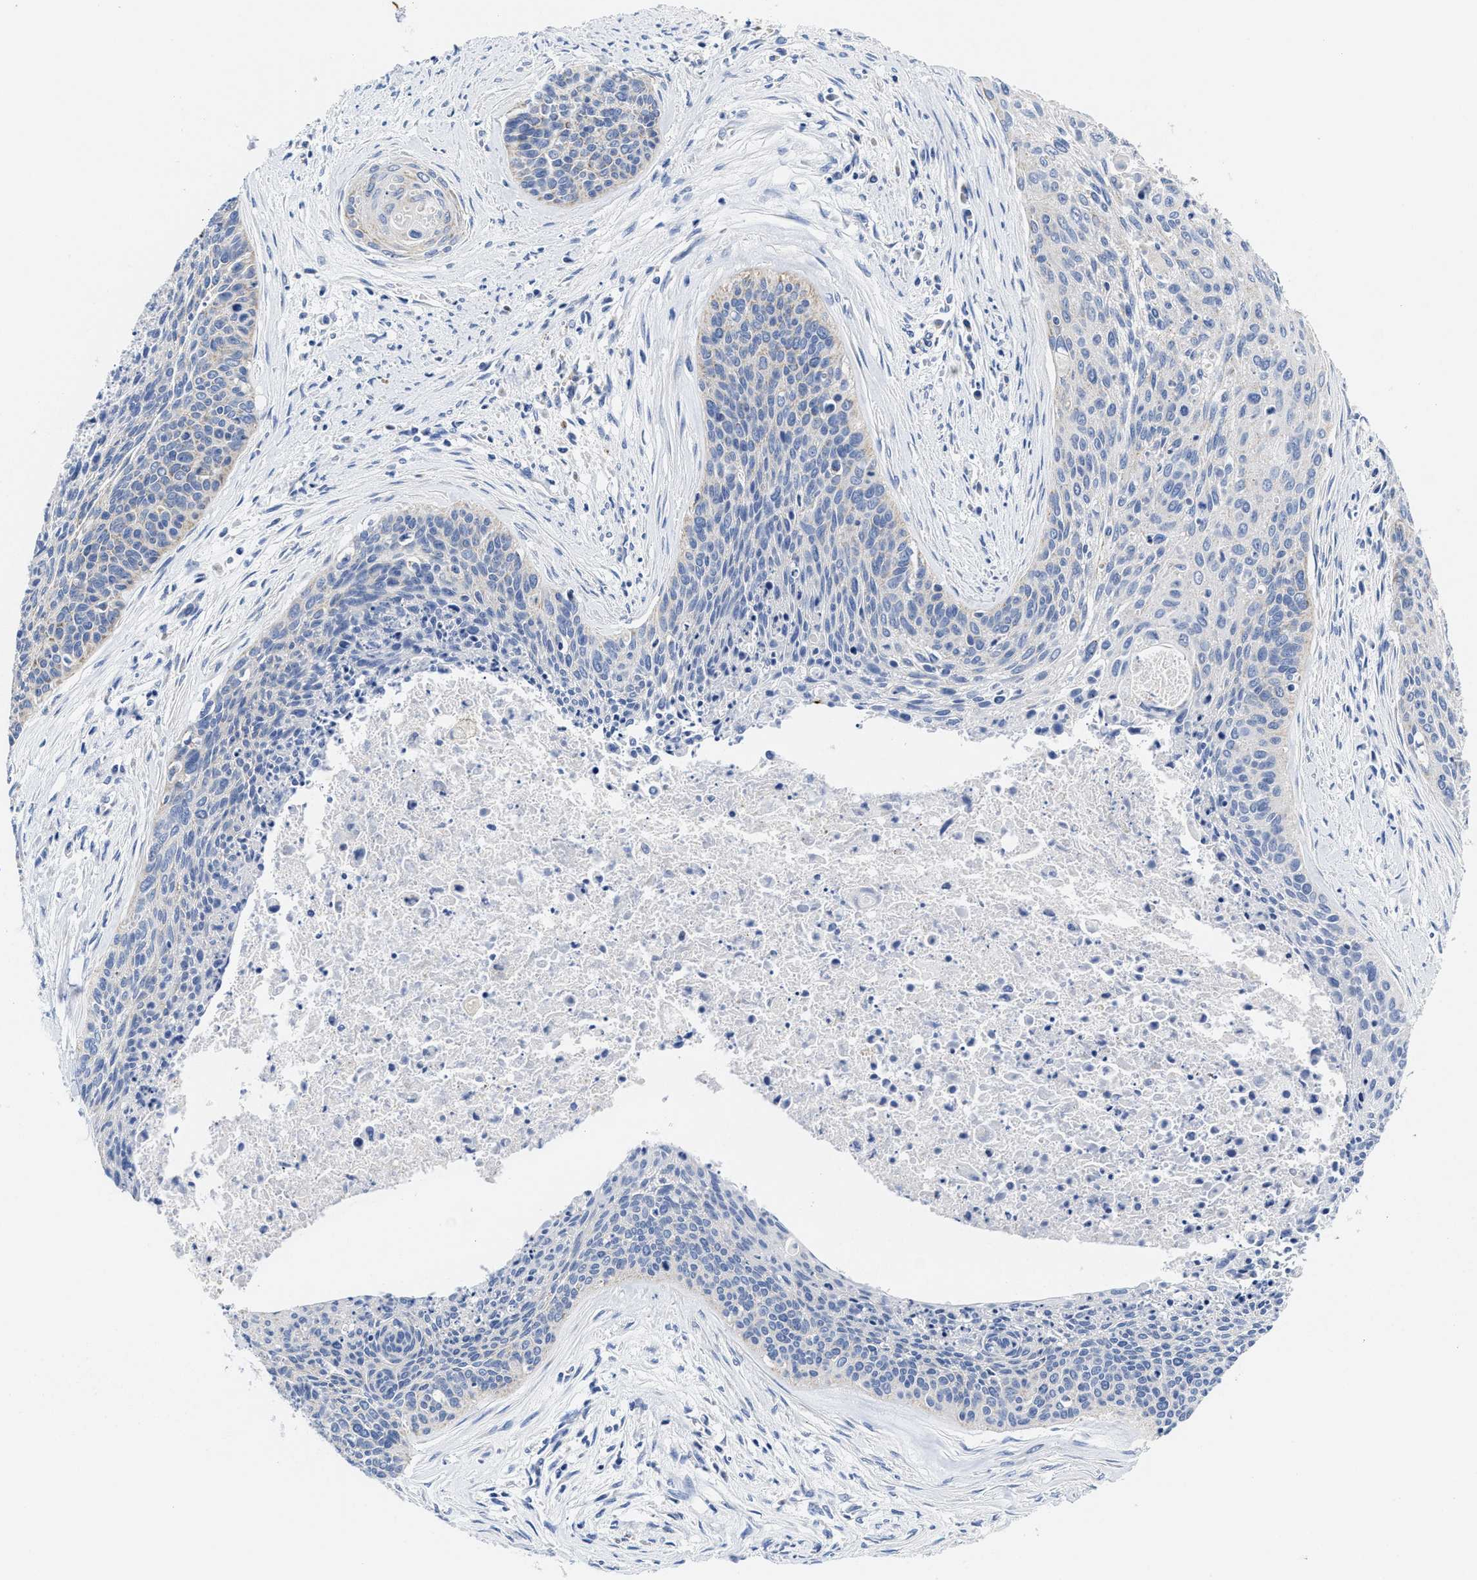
{"staining": {"intensity": "negative", "quantity": "none", "location": "none"}, "tissue": "cervical cancer", "cell_type": "Tumor cells", "image_type": "cancer", "snomed": [{"axis": "morphology", "description": "Squamous cell carcinoma, NOS"}, {"axis": "topography", "description": "Cervix"}], "caption": "Tumor cells are negative for brown protein staining in cervical cancer.", "gene": "TBRG4", "patient": {"sex": "female", "age": 55}}